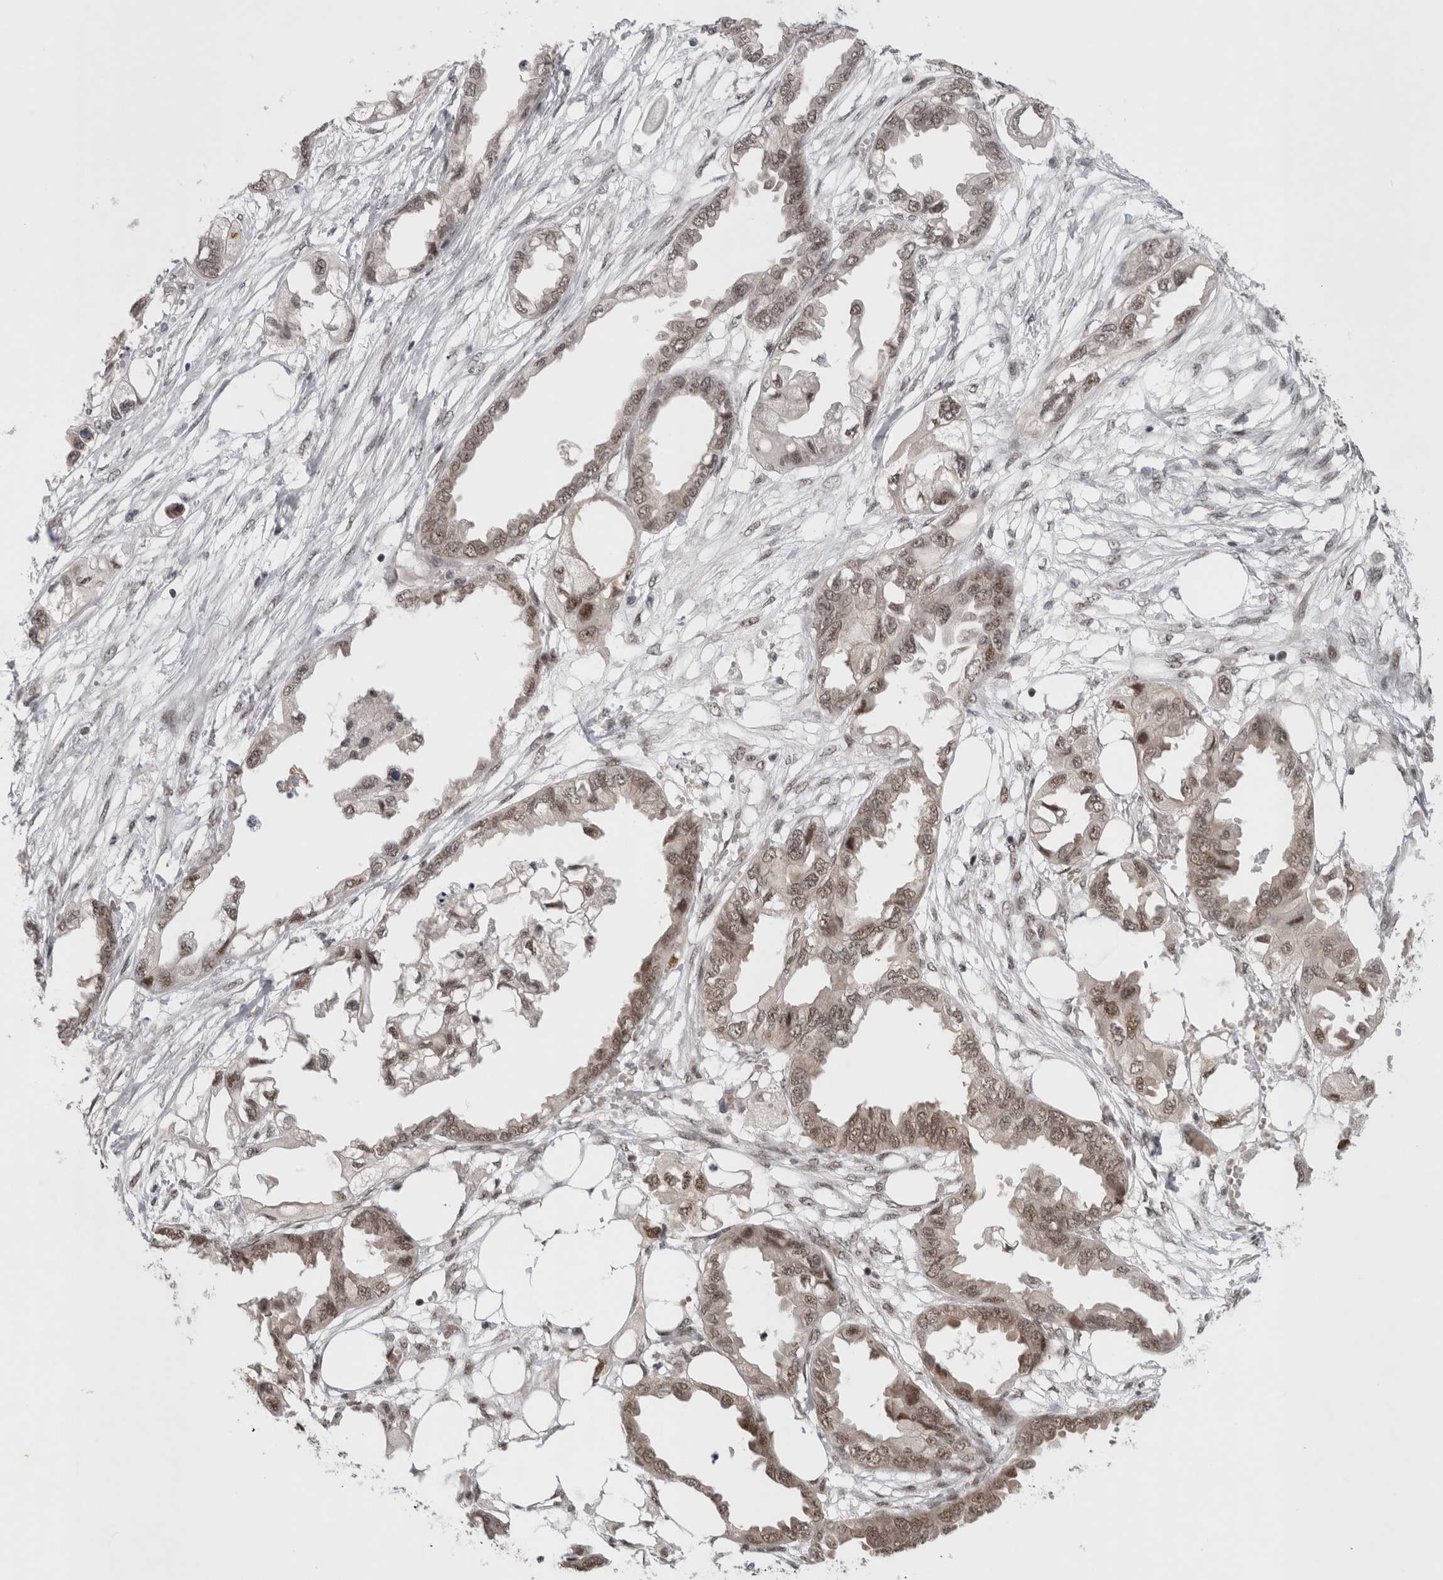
{"staining": {"intensity": "moderate", "quantity": ">75%", "location": "nuclear"}, "tissue": "endometrial cancer", "cell_type": "Tumor cells", "image_type": "cancer", "snomed": [{"axis": "morphology", "description": "Adenocarcinoma, NOS"}, {"axis": "morphology", "description": "Adenocarcinoma, metastatic, NOS"}, {"axis": "topography", "description": "Adipose tissue"}, {"axis": "topography", "description": "Endometrium"}], "caption": "Moderate nuclear positivity for a protein is seen in about >75% of tumor cells of endometrial cancer (adenocarcinoma) using immunohistochemistry.", "gene": "HESX1", "patient": {"sex": "female", "age": 67}}